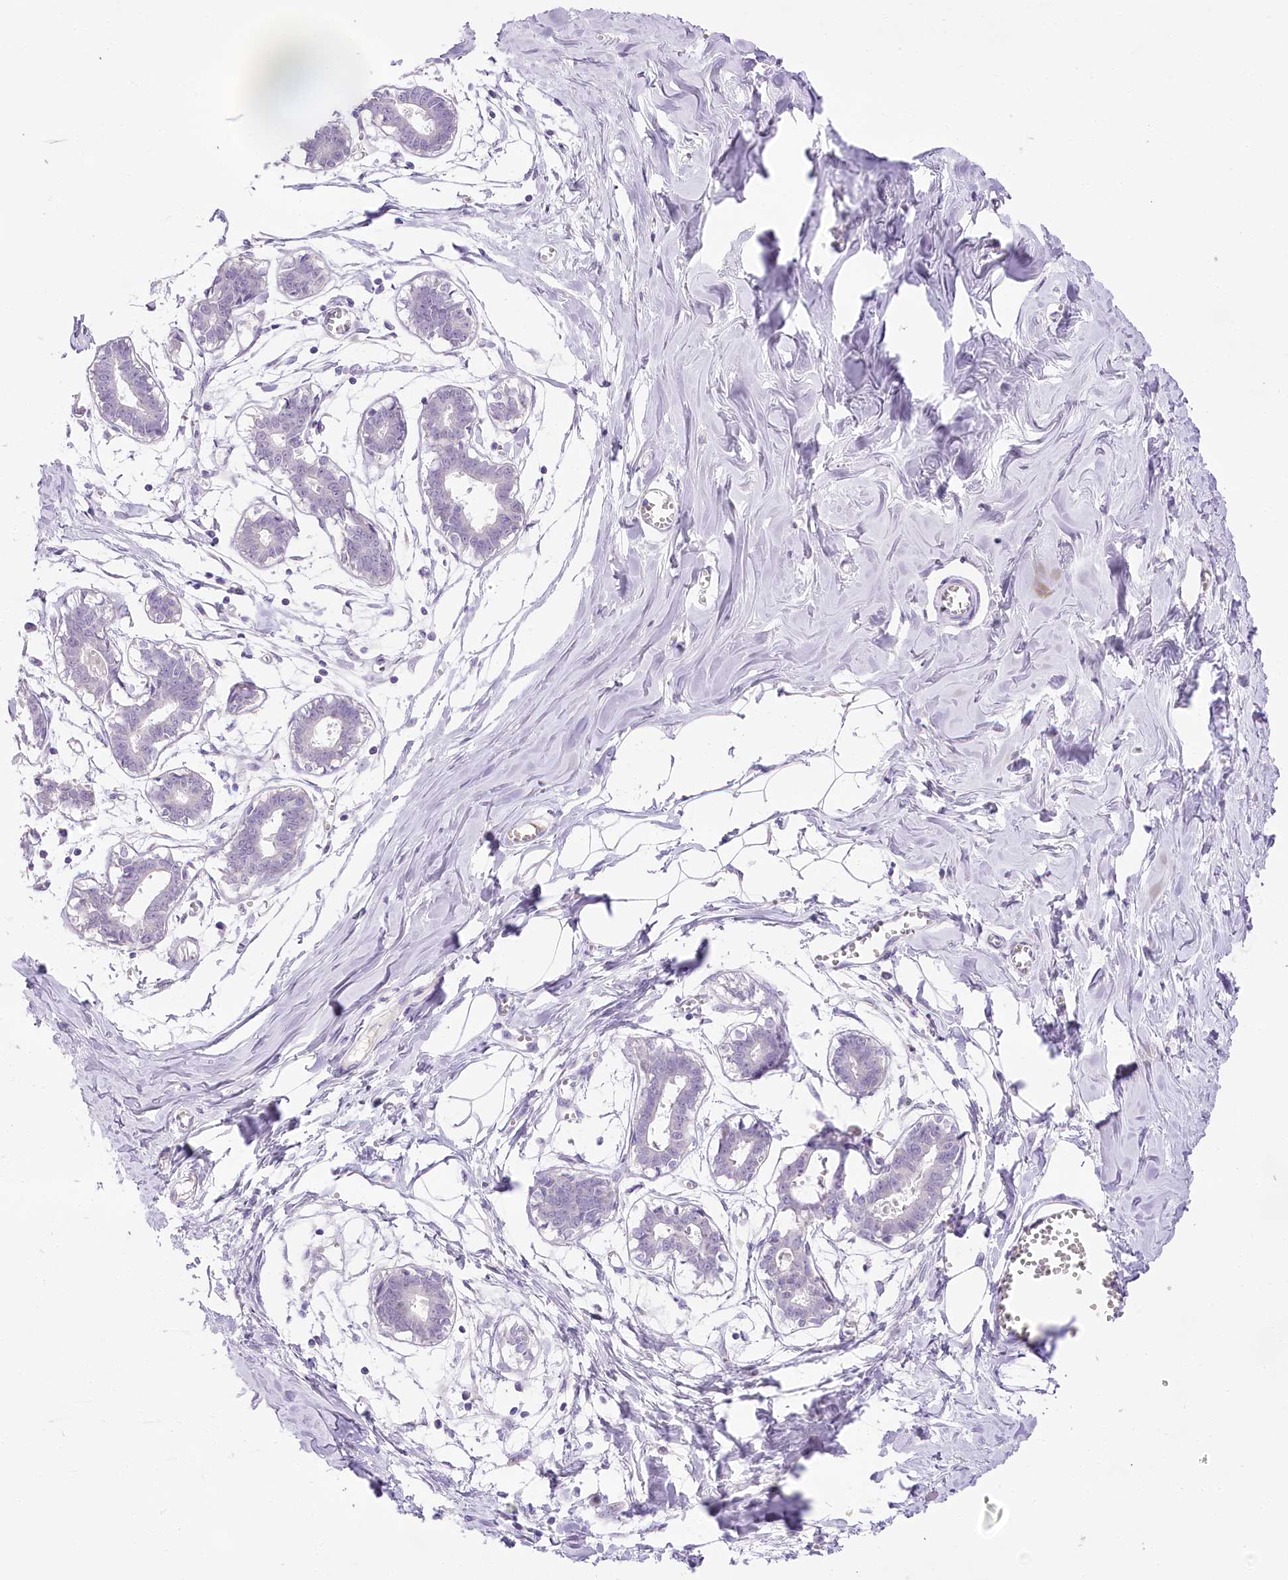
{"staining": {"intensity": "negative", "quantity": "none", "location": "none"}, "tissue": "breast", "cell_type": "Adipocytes", "image_type": "normal", "snomed": [{"axis": "morphology", "description": "Normal tissue, NOS"}, {"axis": "topography", "description": "Breast"}], "caption": "This is a micrograph of immunohistochemistry staining of normal breast, which shows no staining in adipocytes. (DAB (3,3'-diaminobenzidine) IHC with hematoxylin counter stain).", "gene": "CCDC30", "patient": {"sex": "female", "age": 27}}